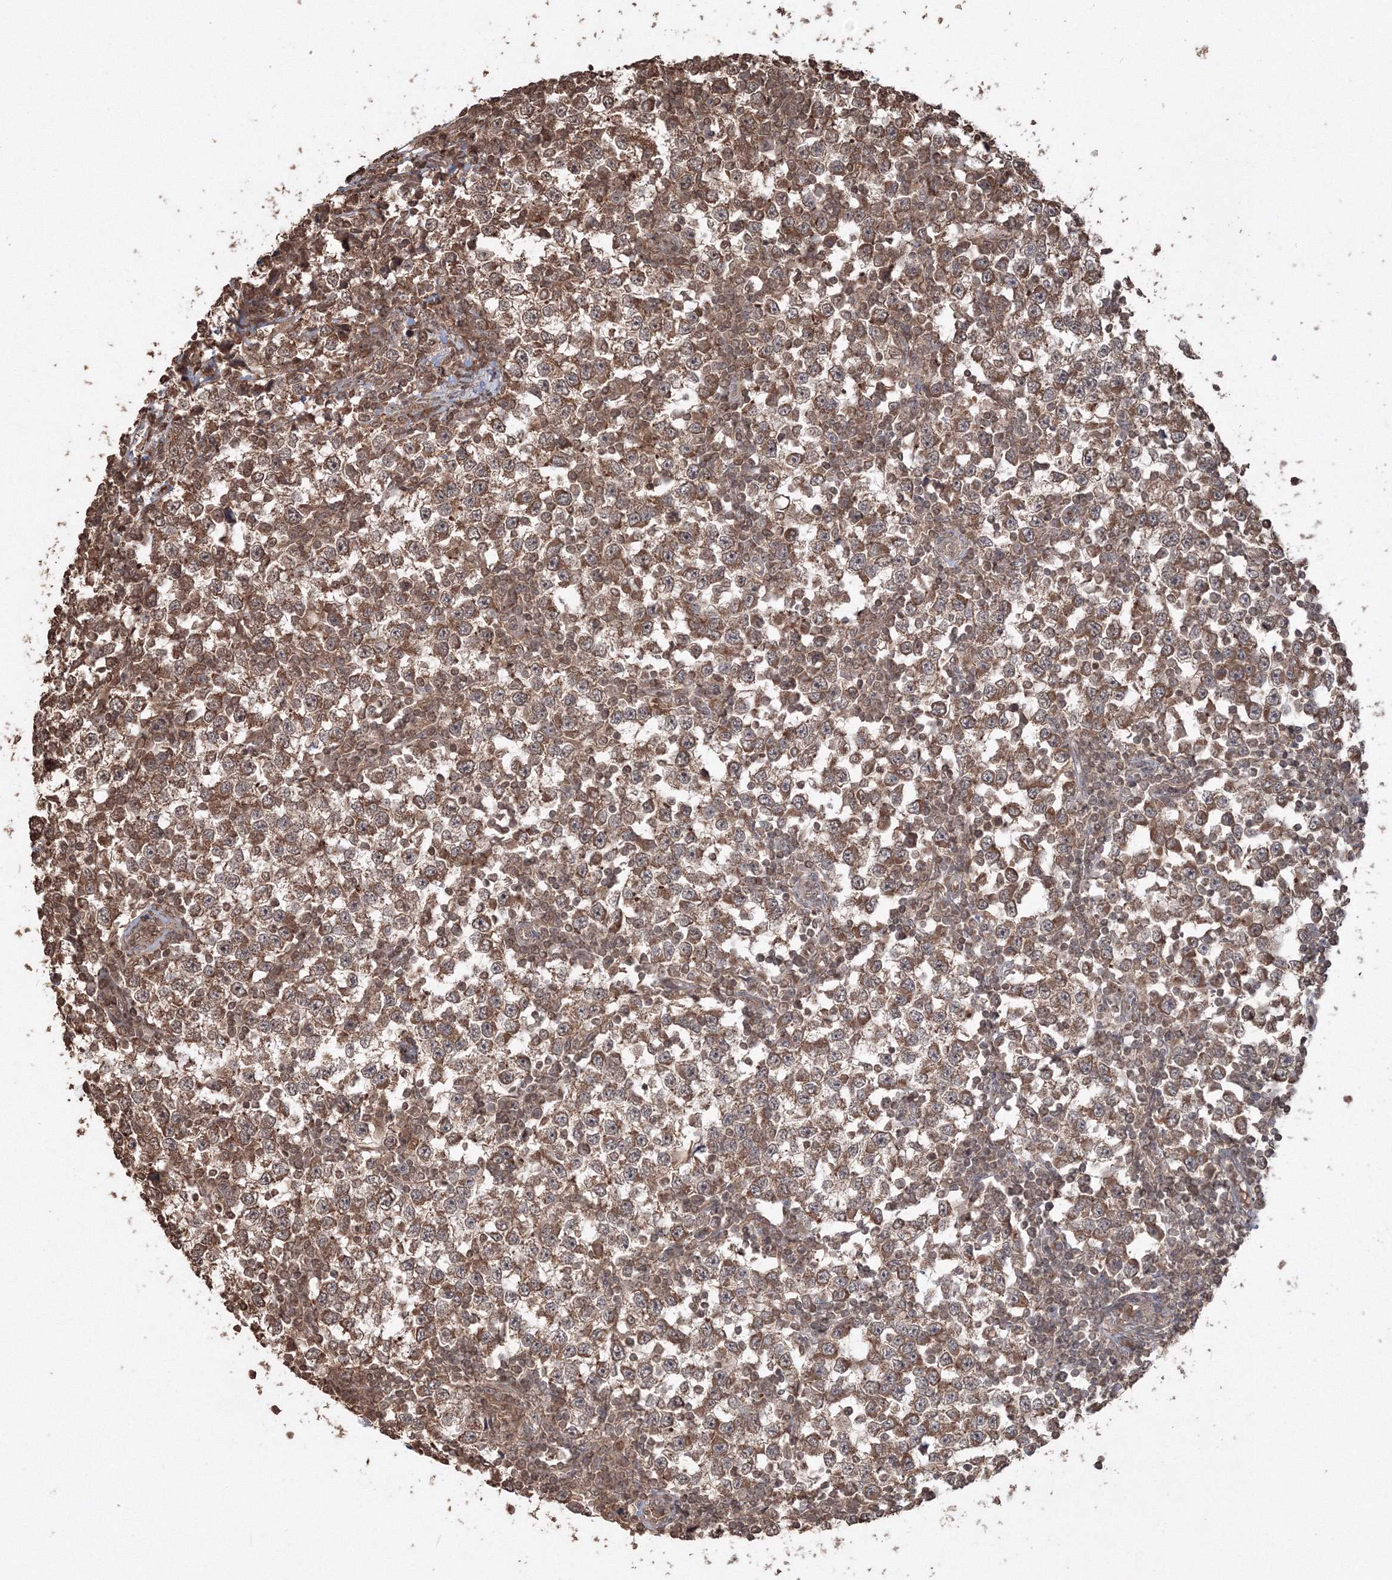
{"staining": {"intensity": "moderate", "quantity": ">75%", "location": "cytoplasmic/membranous"}, "tissue": "testis cancer", "cell_type": "Tumor cells", "image_type": "cancer", "snomed": [{"axis": "morphology", "description": "Seminoma, NOS"}, {"axis": "topography", "description": "Testis"}], "caption": "Testis cancer (seminoma) stained for a protein displays moderate cytoplasmic/membranous positivity in tumor cells.", "gene": "CCDC122", "patient": {"sex": "male", "age": 65}}